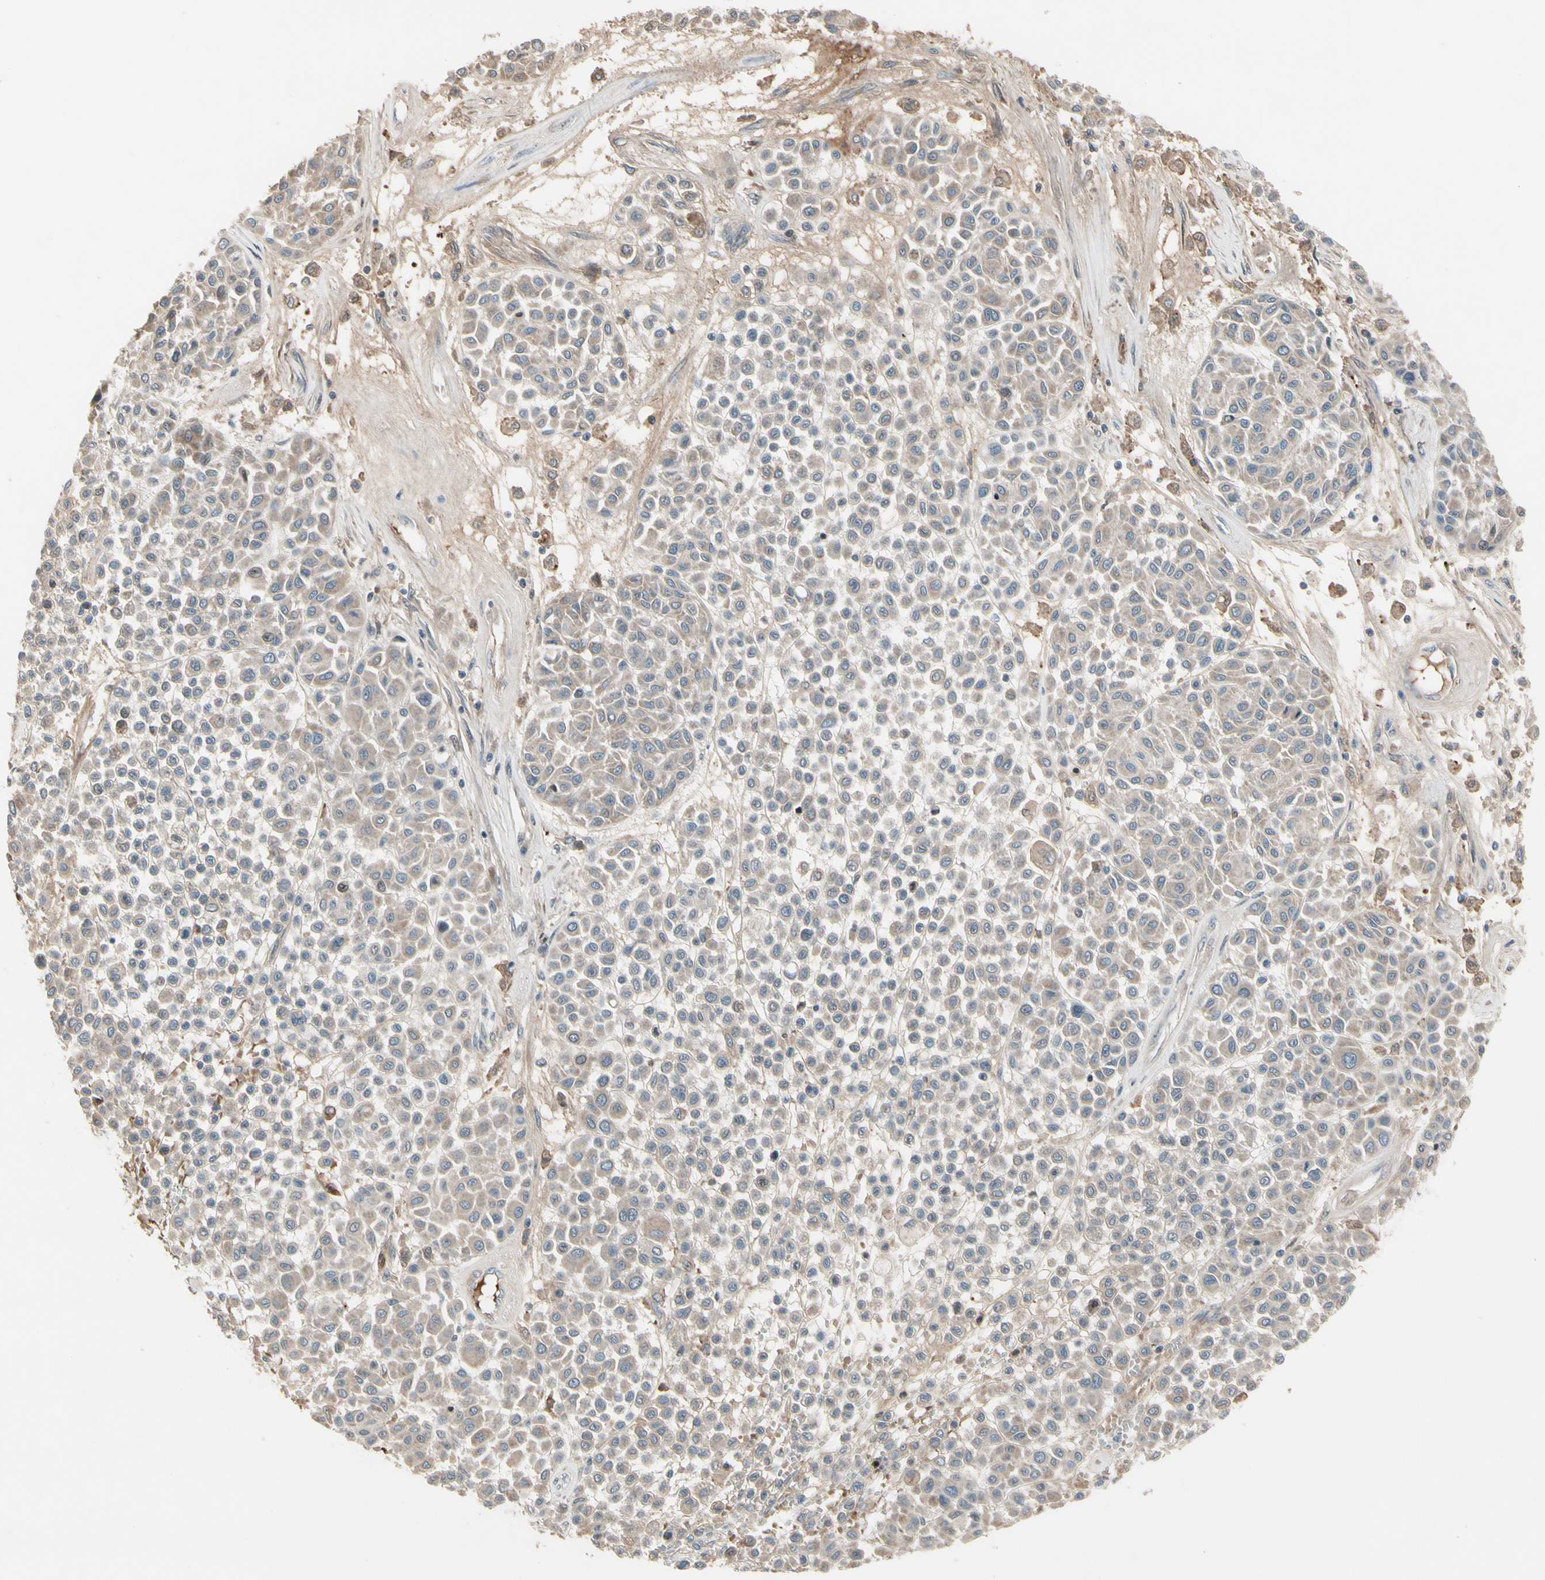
{"staining": {"intensity": "weak", "quantity": "<25%", "location": "cytoplasmic/membranous"}, "tissue": "melanoma", "cell_type": "Tumor cells", "image_type": "cancer", "snomed": [{"axis": "morphology", "description": "Malignant melanoma, Metastatic site"}, {"axis": "topography", "description": "Soft tissue"}], "caption": "An immunohistochemistry (IHC) photomicrograph of malignant melanoma (metastatic site) is shown. There is no staining in tumor cells of malignant melanoma (metastatic site).", "gene": "SNX29", "patient": {"sex": "male", "age": 41}}